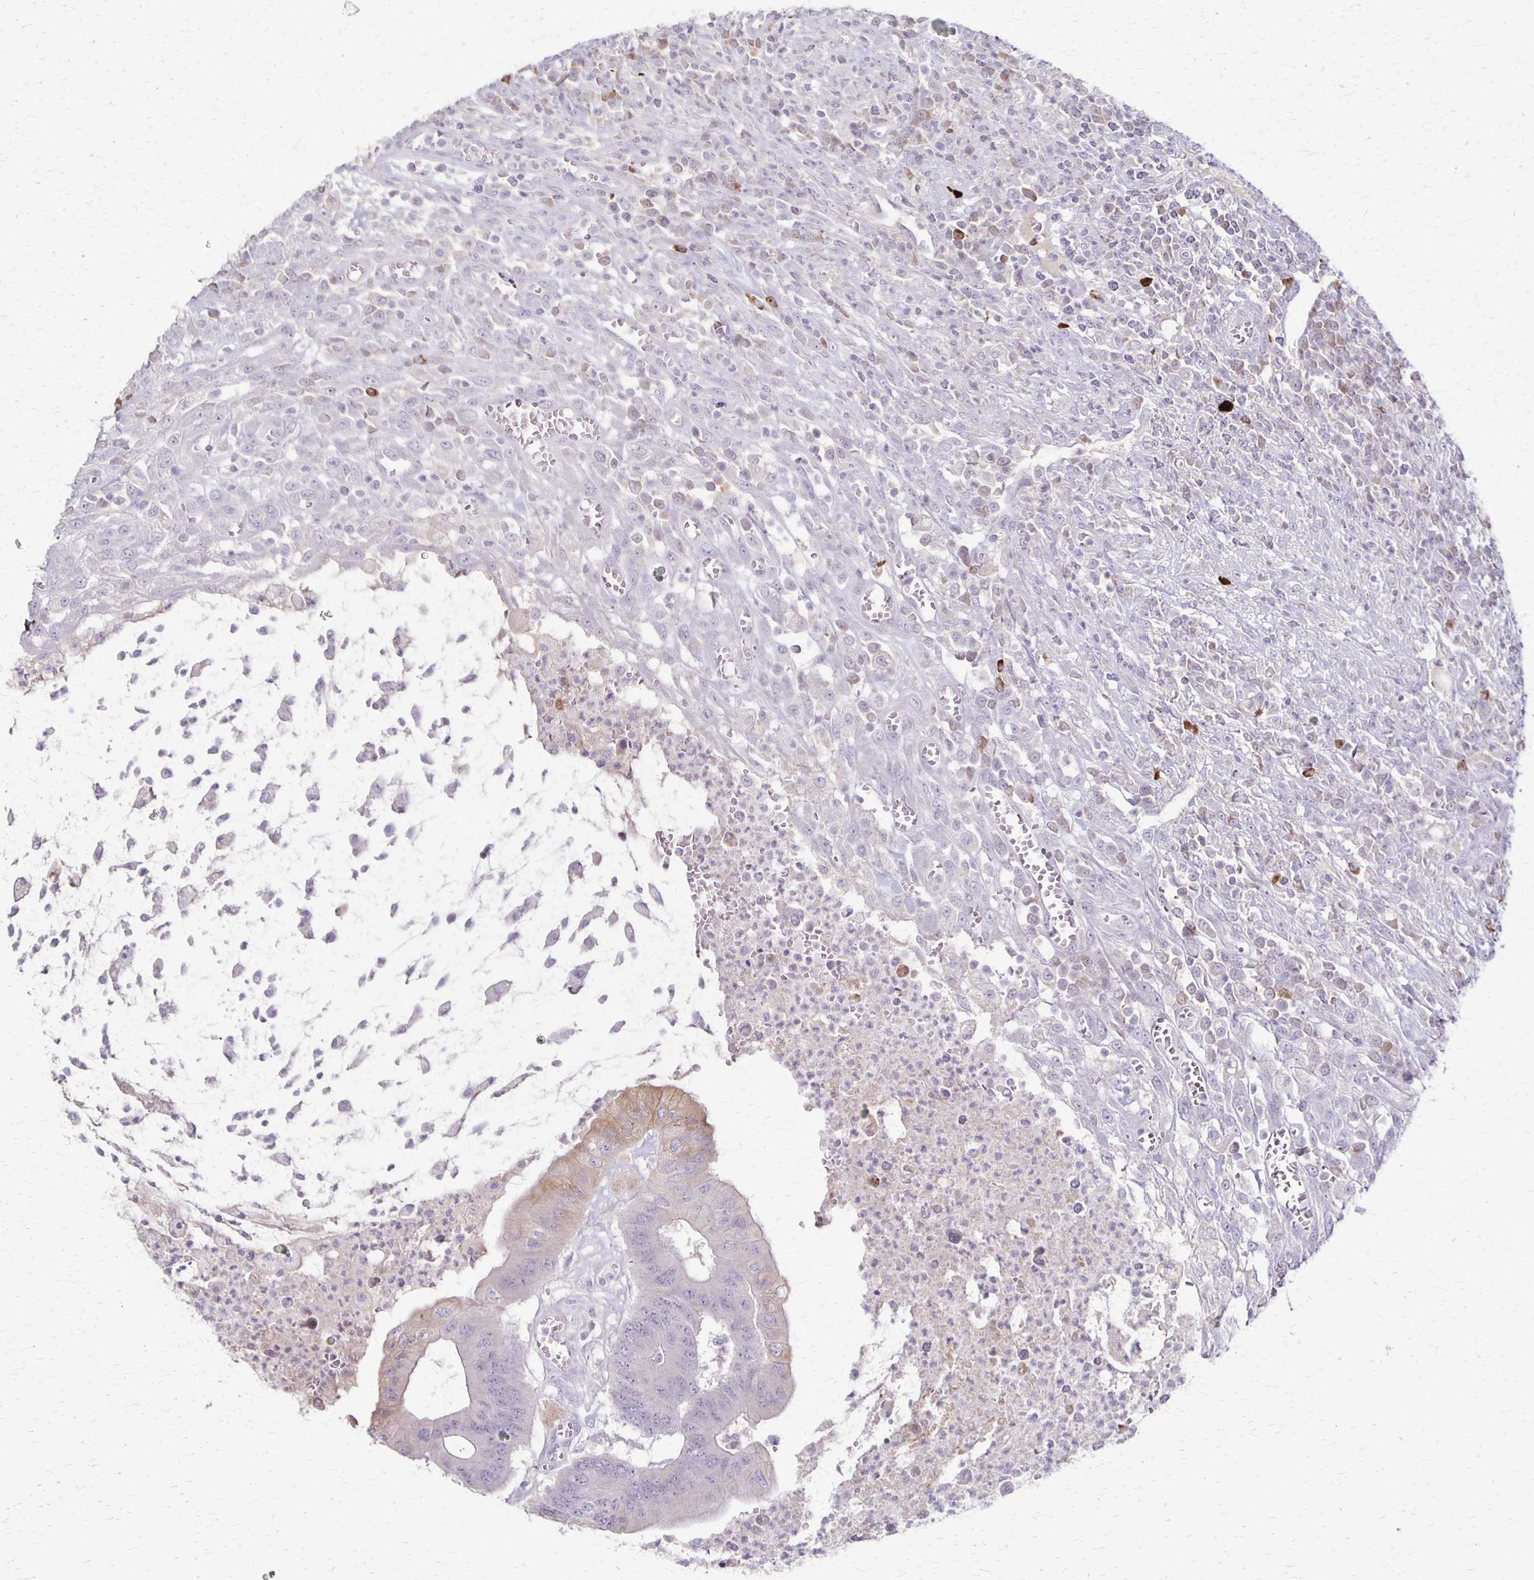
{"staining": {"intensity": "weak", "quantity": "<25%", "location": "cytoplasmic/membranous"}, "tissue": "colorectal cancer", "cell_type": "Tumor cells", "image_type": "cancer", "snomed": [{"axis": "morphology", "description": "Adenocarcinoma, NOS"}, {"axis": "topography", "description": "Colon"}], "caption": "Tumor cells show no significant protein positivity in colorectal cancer (adenocarcinoma). (Stains: DAB (3,3'-diaminobenzidine) IHC with hematoxylin counter stain, Microscopy: brightfield microscopy at high magnification).", "gene": "SLC35E2B", "patient": {"sex": "male", "age": 65}}